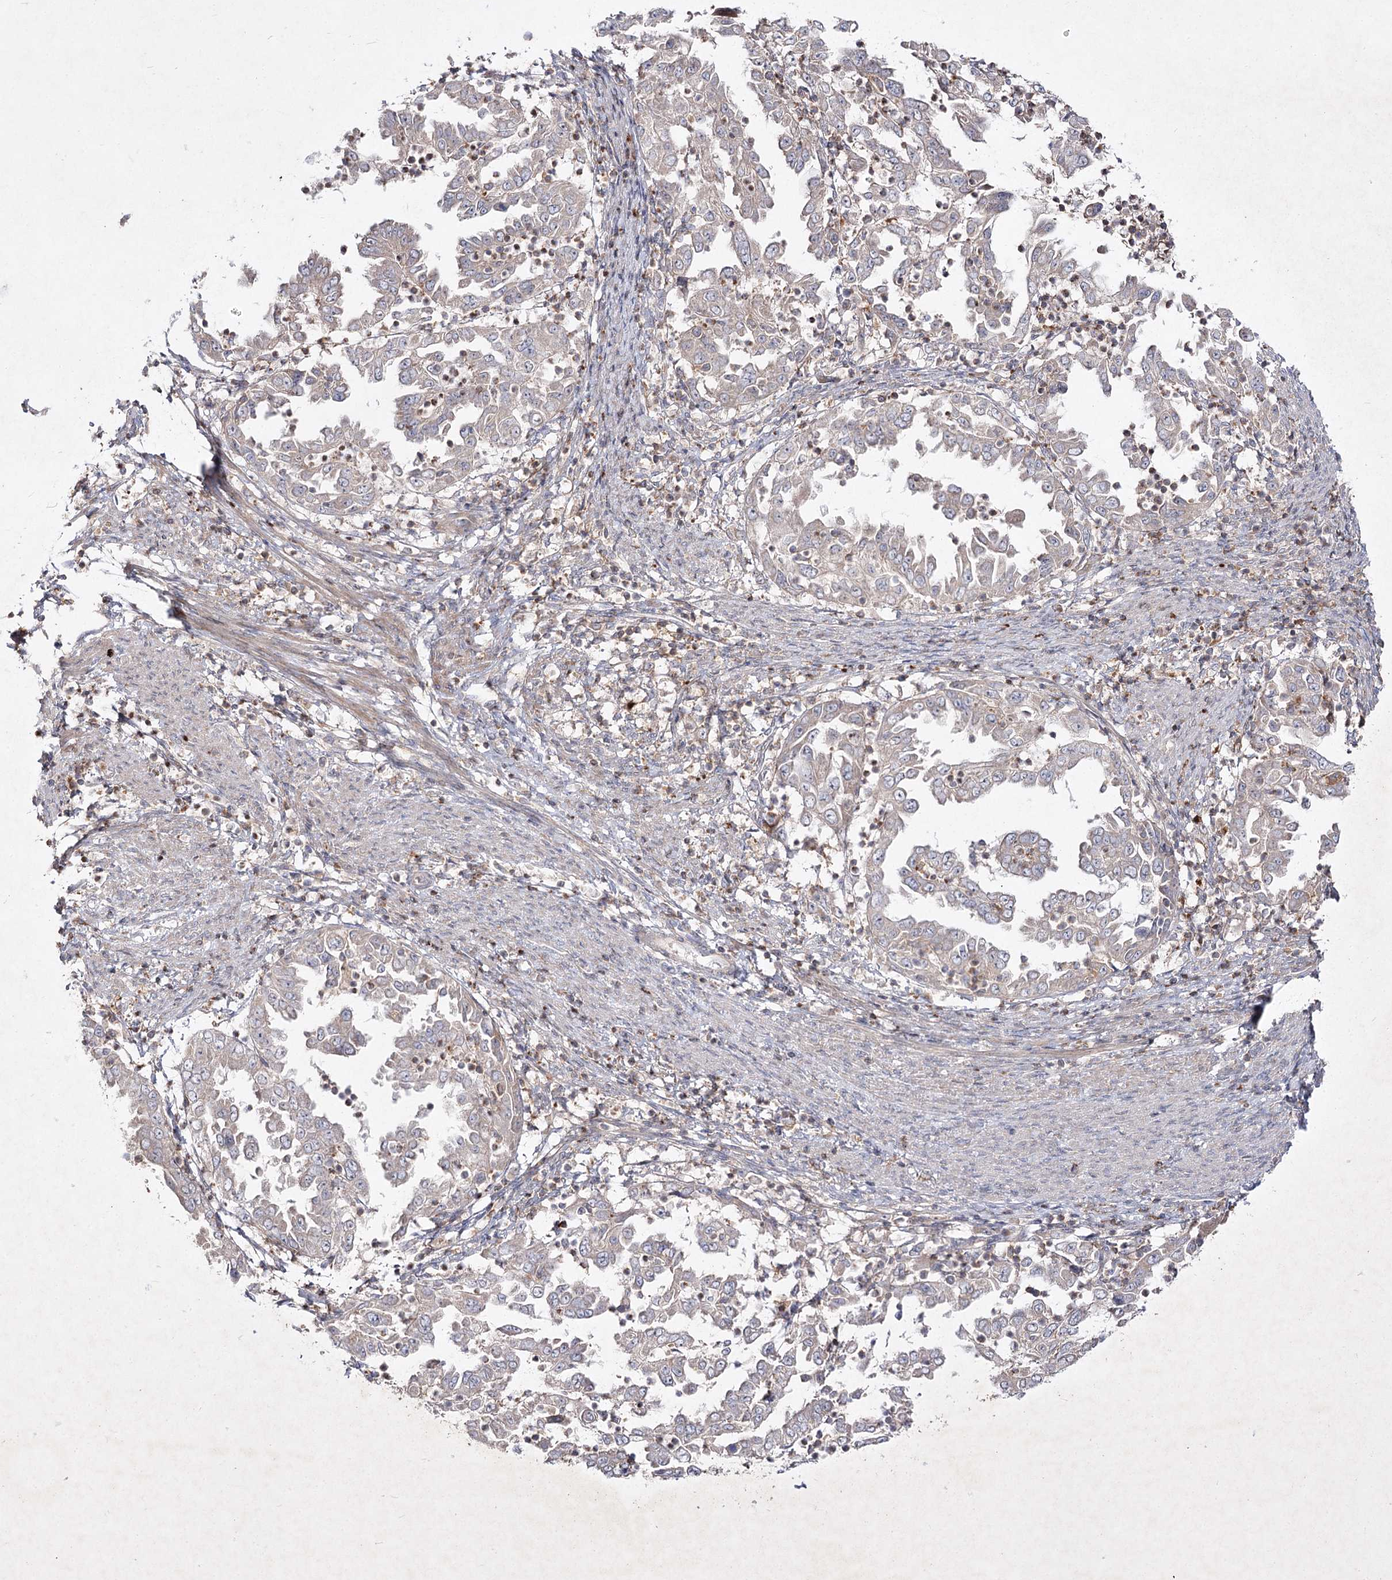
{"staining": {"intensity": "negative", "quantity": "none", "location": "none"}, "tissue": "endometrial cancer", "cell_type": "Tumor cells", "image_type": "cancer", "snomed": [{"axis": "morphology", "description": "Adenocarcinoma, NOS"}, {"axis": "topography", "description": "Endometrium"}], "caption": "Tumor cells are negative for brown protein staining in endometrial adenocarcinoma. The staining was performed using DAB (3,3'-diaminobenzidine) to visualize the protein expression in brown, while the nuclei were stained in blue with hematoxylin (Magnification: 20x).", "gene": "CIB2", "patient": {"sex": "female", "age": 85}}